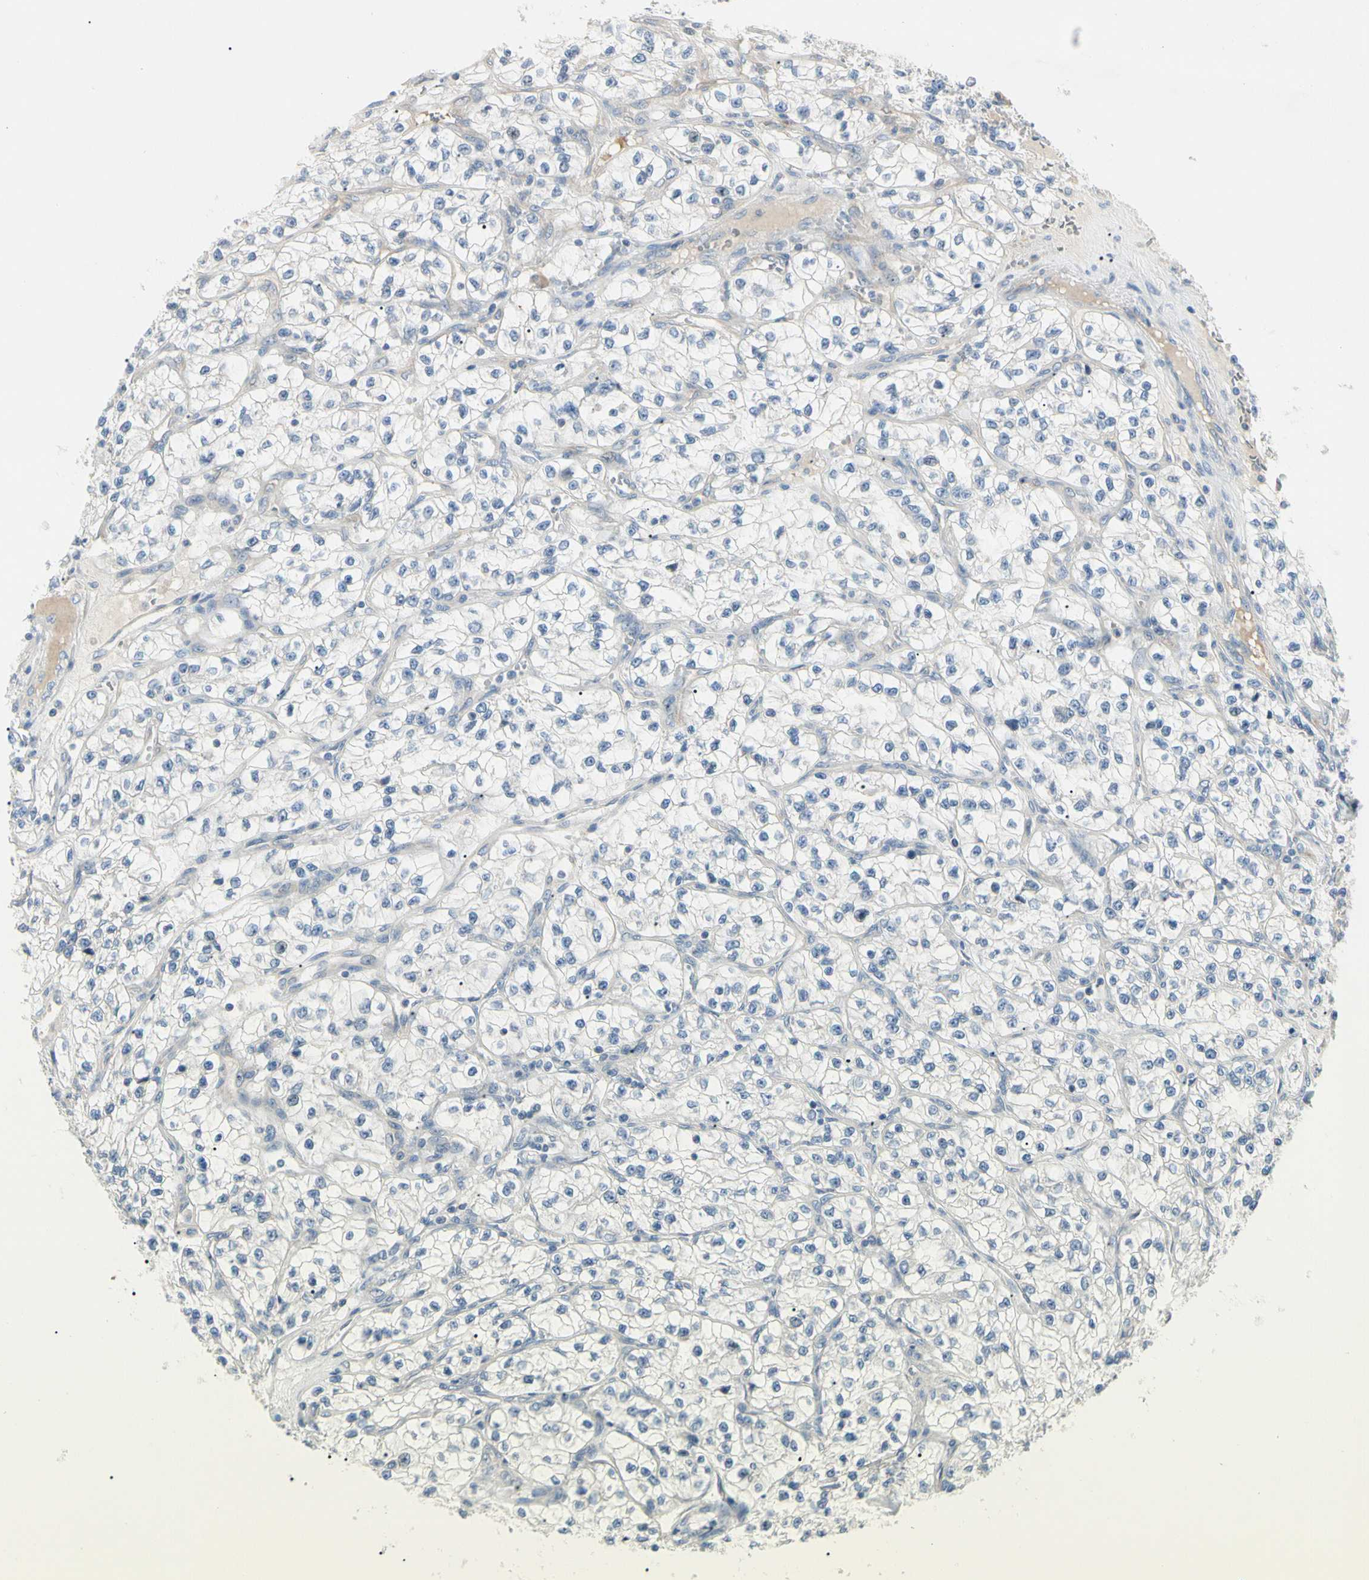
{"staining": {"intensity": "negative", "quantity": "none", "location": "none"}, "tissue": "renal cancer", "cell_type": "Tumor cells", "image_type": "cancer", "snomed": [{"axis": "morphology", "description": "Adenocarcinoma, NOS"}, {"axis": "topography", "description": "Kidney"}], "caption": "This photomicrograph is of renal adenocarcinoma stained with immunohistochemistry to label a protein in brown with the nuclei are counter-stained blue. There is no expression in tumor cells. (DAB (3,3'-diaminobenzidine) IHC, high magnification).", "gene": "NFKB2", "patient": {"sex": "female", "age": 57}}